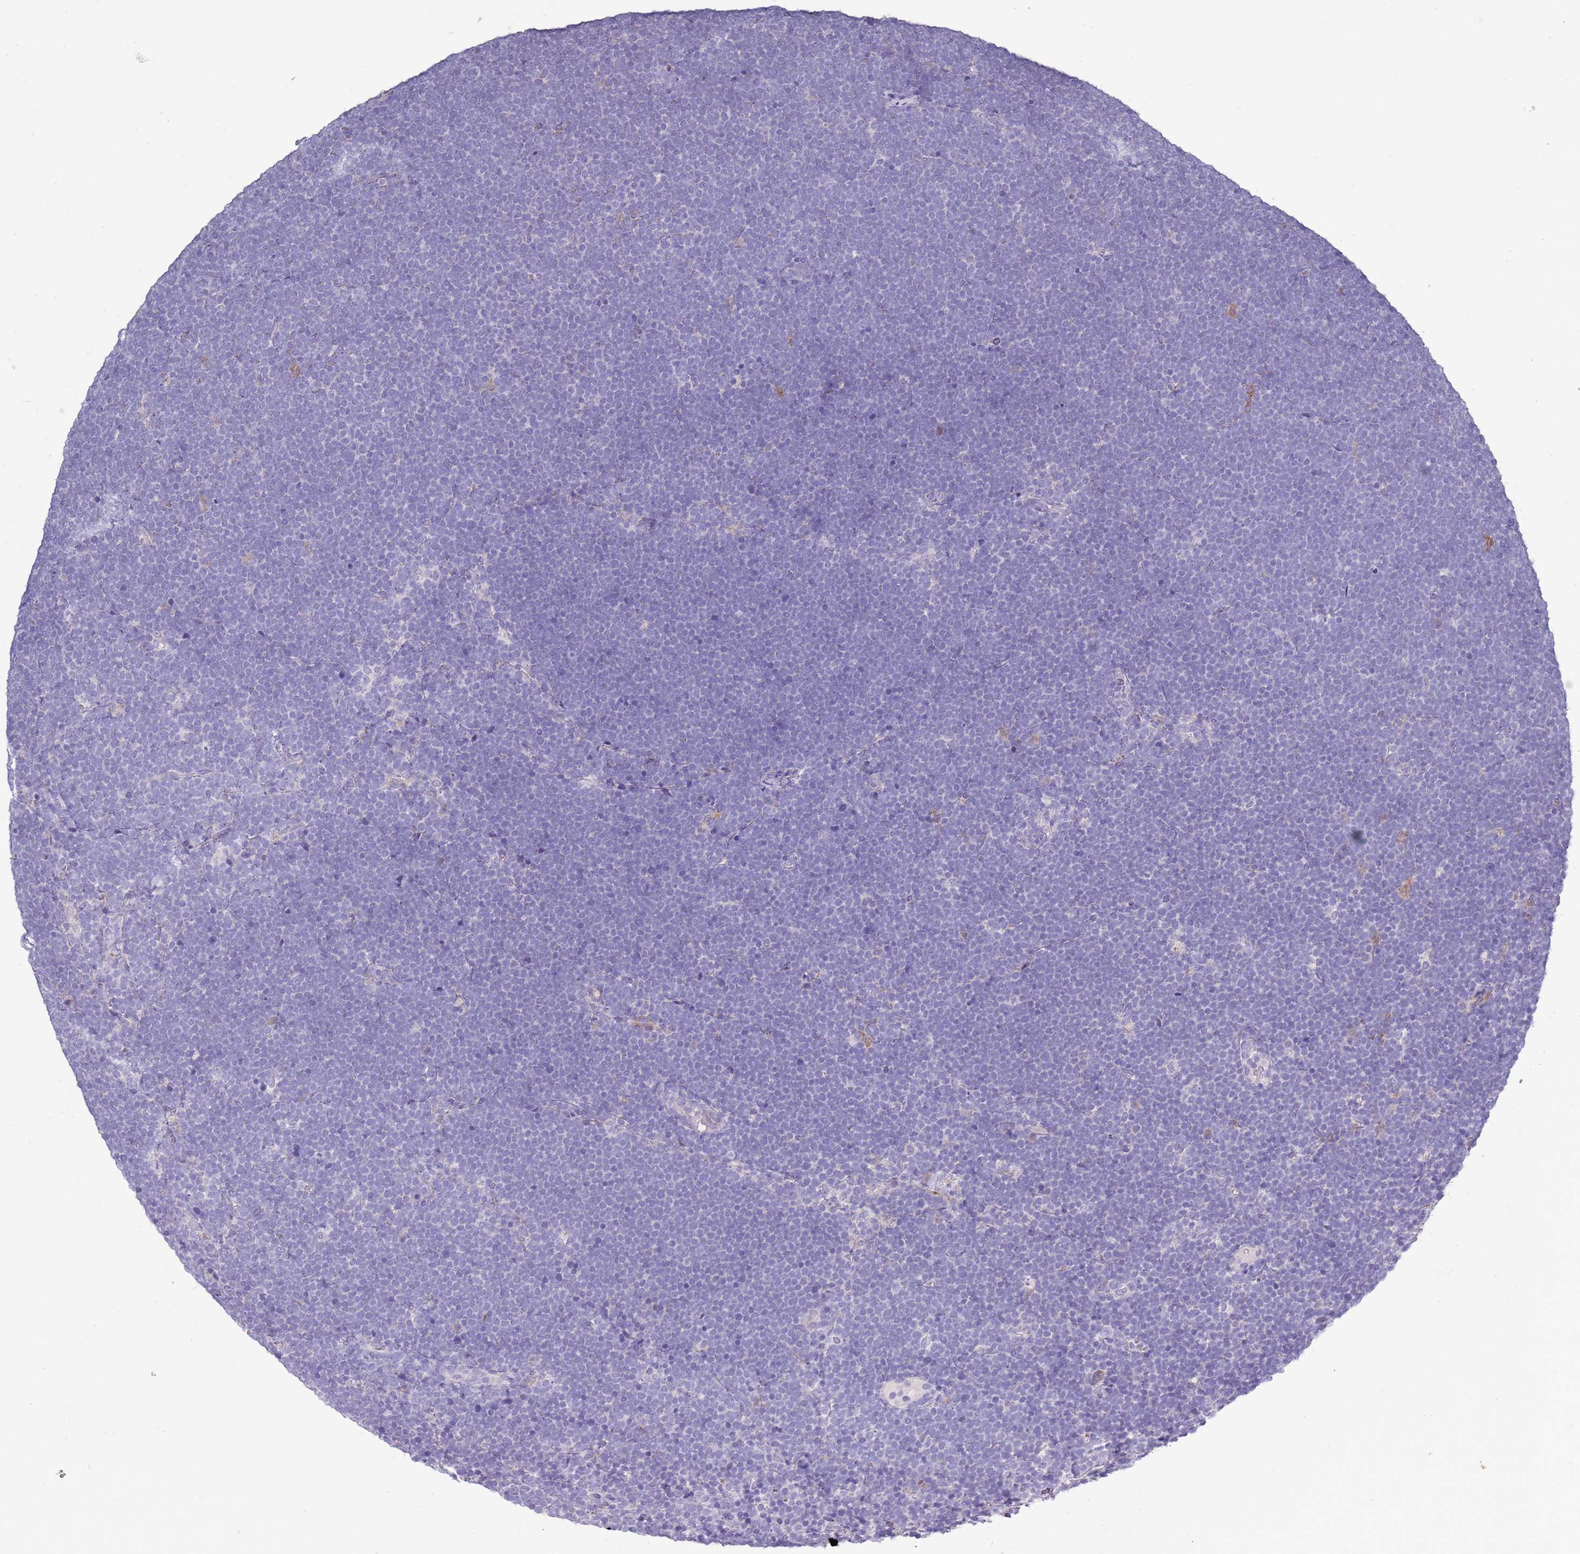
{"staining": {"intensity": "negative", "quantity": "none", "location": "none"}, "tissue": "lymphoma", "cell_type": "Tumor cells", "image_type": "cancer", "snomed": [{"axis": "morphology", "description": "Malignant lymphoma, non-Hodgkin's type, High grade"}, {"axis": "topography", "description": "Lymph node"}], "caption": "Immunohistochemical staining of human lymphoma reveals no significant staining in tumor cells.", "gene": "ACSBG1", "patient": {"sex": "male", "age": 13}}